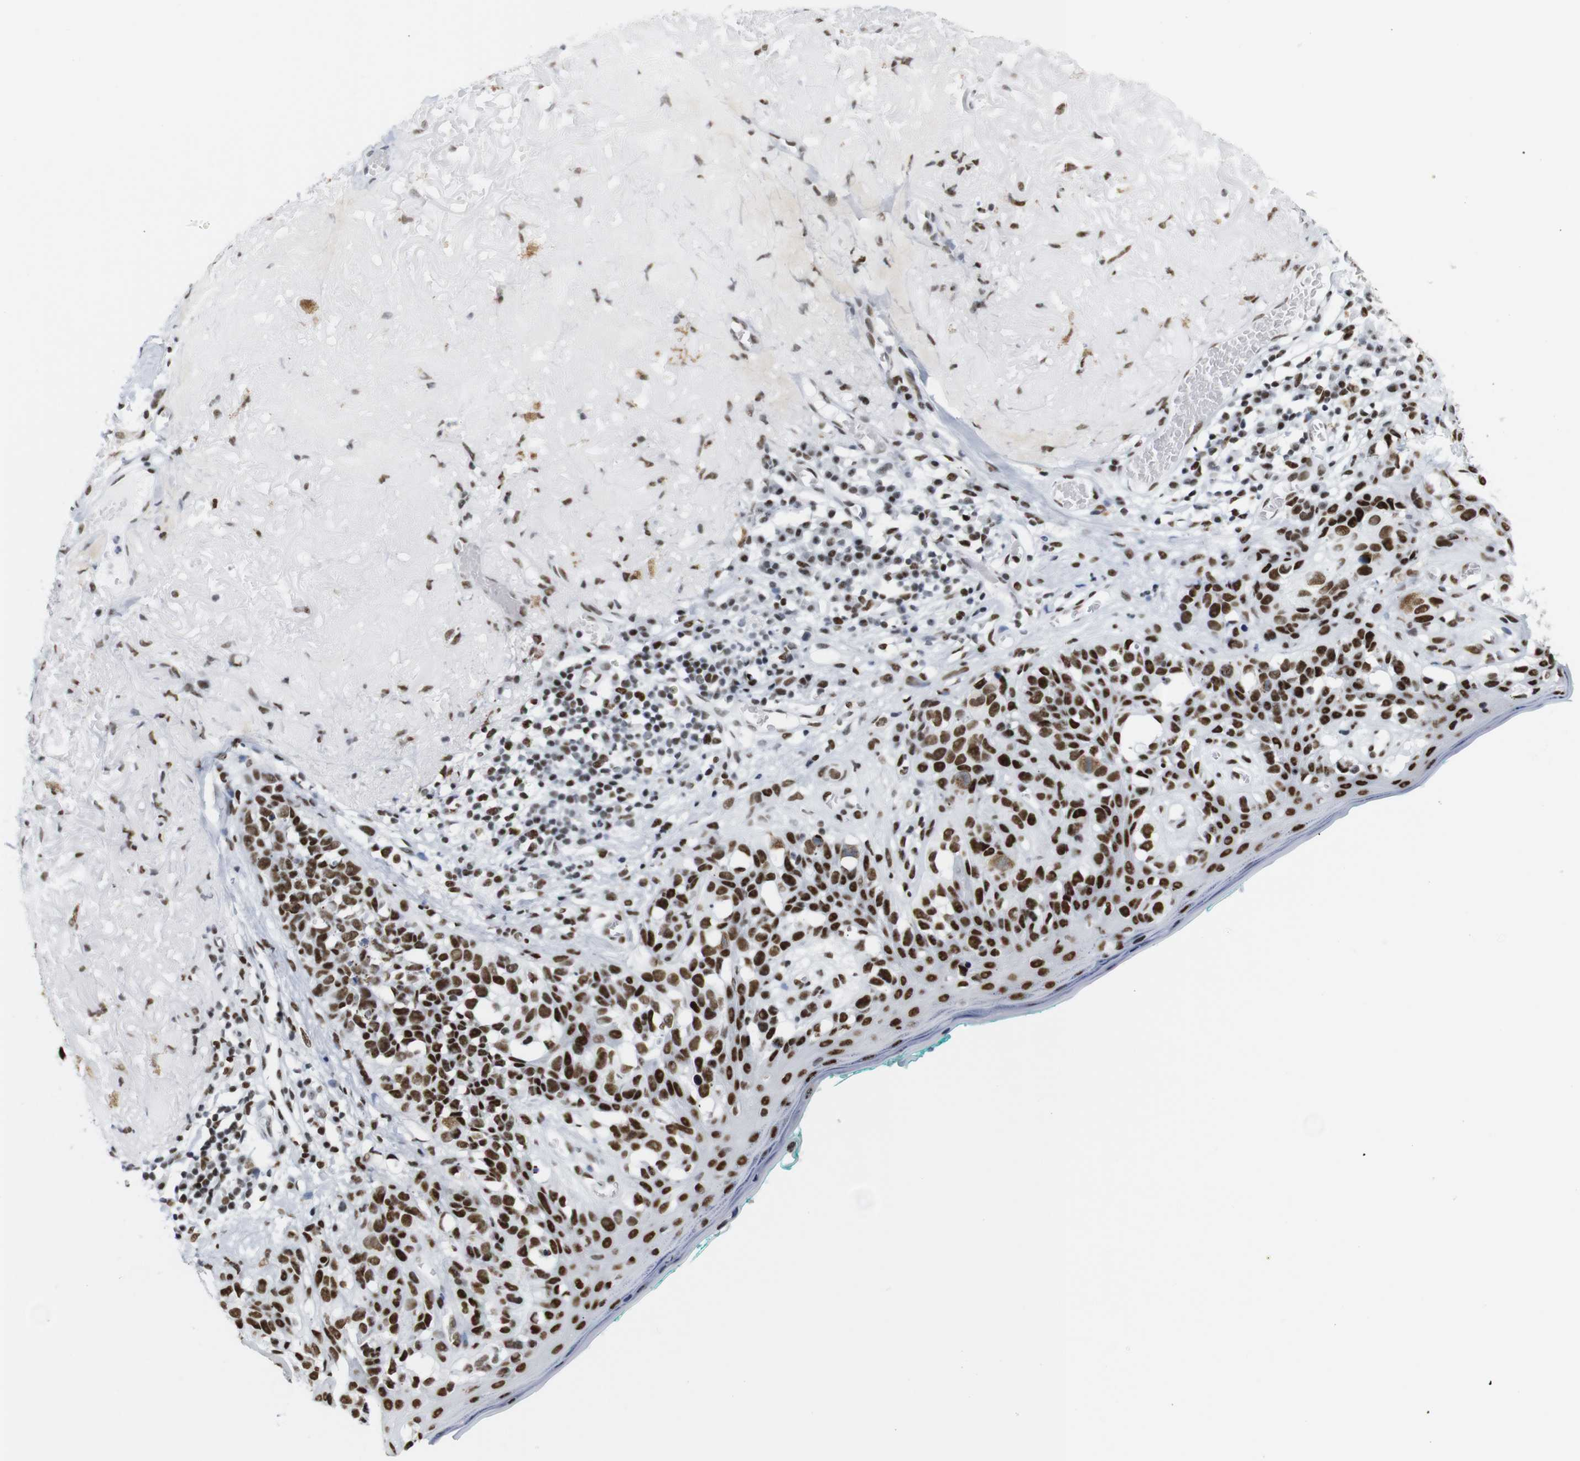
{"staining": {"intensity": "strong", "quantity": ">75%", "location": "nuclear"}, "tissue": "melanoma", "cell_type": "Tumor cells", "image_type": "cancer", "snomed": [{"axis": "morphology", "description": "Malignant melanoma in situ"}, {"axis": "morphology", "description": "Malignant melanoma, NOS"}, {"axis": "topography", "description": "Skin"}], "caption": "About >75% of tumor cells in human malignant melanoma in situ reveal strong nuclear protein staining as visualized by brown immunohistochemical staining.", "gene": "TRA2B", "patient": {"sex": "female", "age": 88}}